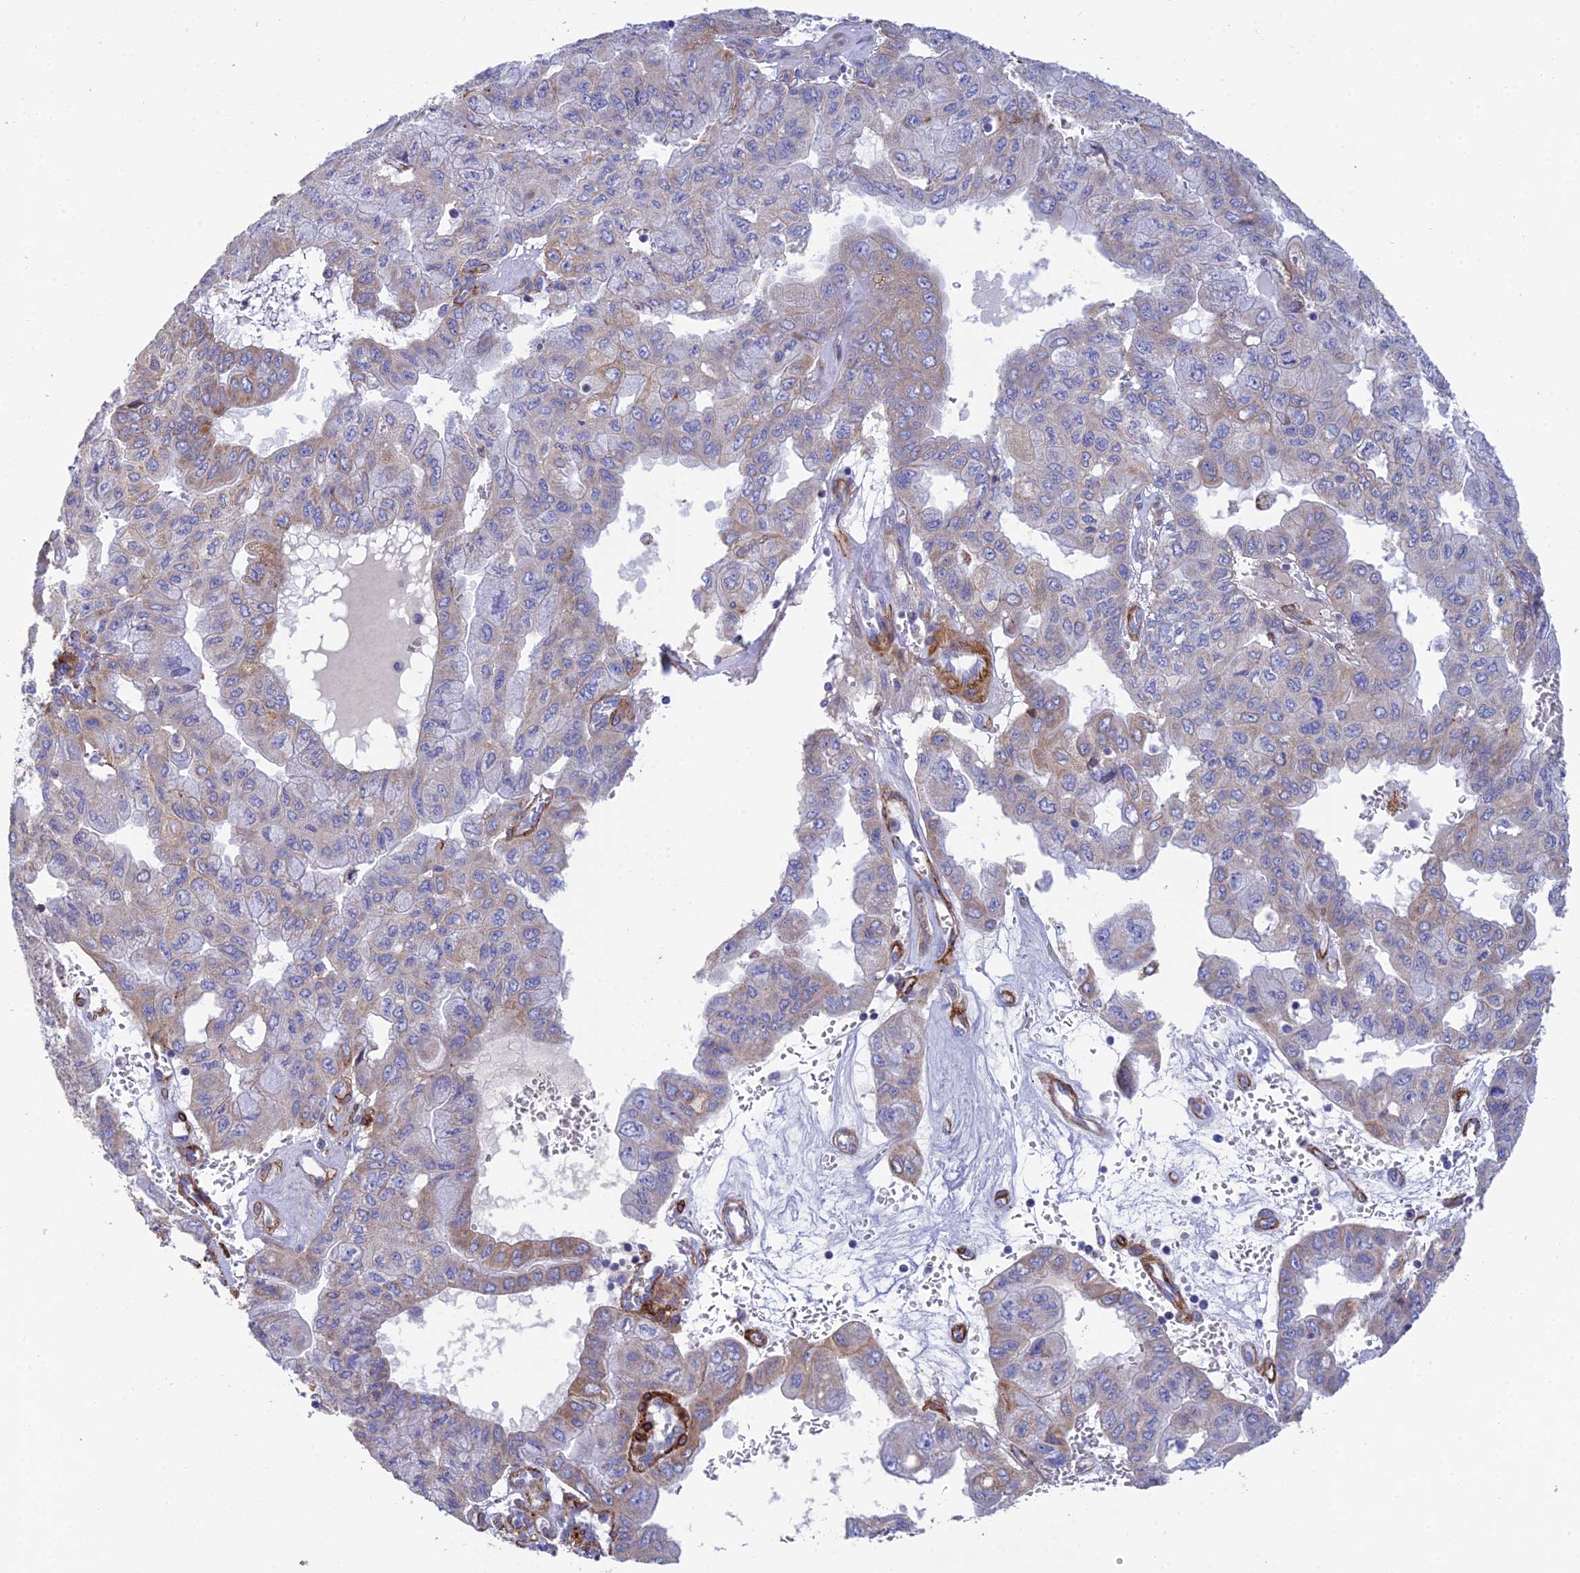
{"staining": {"intensity": "weak", "quantity": "<25%", "location": "cytoplasmic/membranous"}, "tissue": "pancreatic cancer", "cell_type": "Tumor cells", "image_type": "cancer", "snomed": [{"axis": "morphology", "description": "Adenocarcinoma, NOS"}, {"axis": "topography", "description": "Pancreas"}], "caption": "Immunohistochemistry (IHC) photomicrograph of neoplastic tissue: human adenocarcinoma (pancreatic) stained with DAB demonstrates no significant protein positivity in tumor cells.", "gene": "CSPG4", "patient": {"sex": "male", "age": 51}}